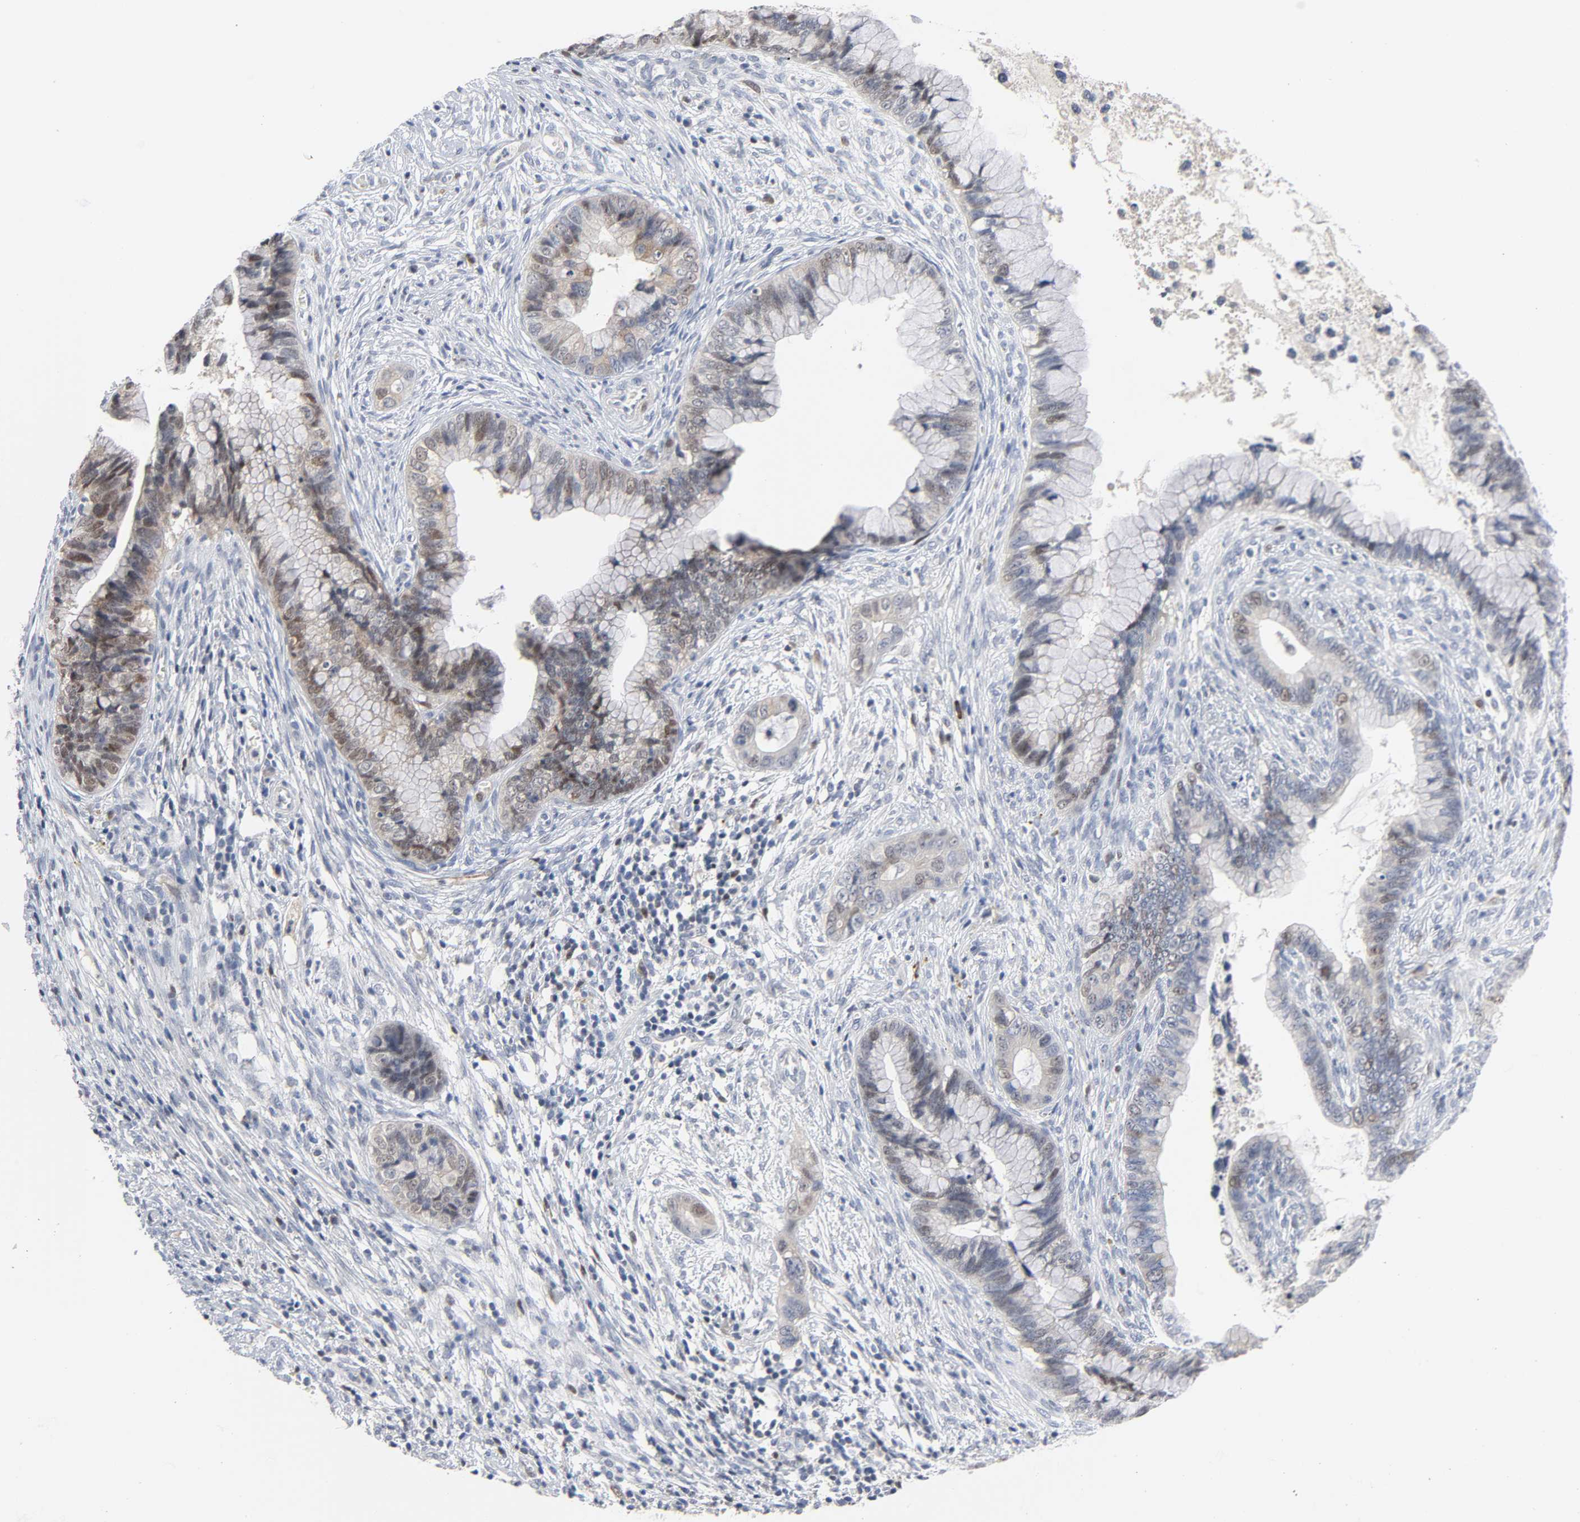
{"staining": {"intensity": "moderate", "quantity": "25%-75%", "location": "nuclear"}, "tissue": "cervical cancer", "cell_type": "Tumor cells", "image_type": "cancer", "snomed": [{"axis": "morphology", "description": "Adenocarcinoma, NOS"}, {"axis": "topography", "description": "Cervix"}], "caption": "Immunohistochemical staining of cervical adenocarcinoma exhibits medium levels of moderate nuclear staining in approximately 25%-75% of tumor cells.", "gene": "WEE1", "patient": {"sex": "female", "age": 44}}